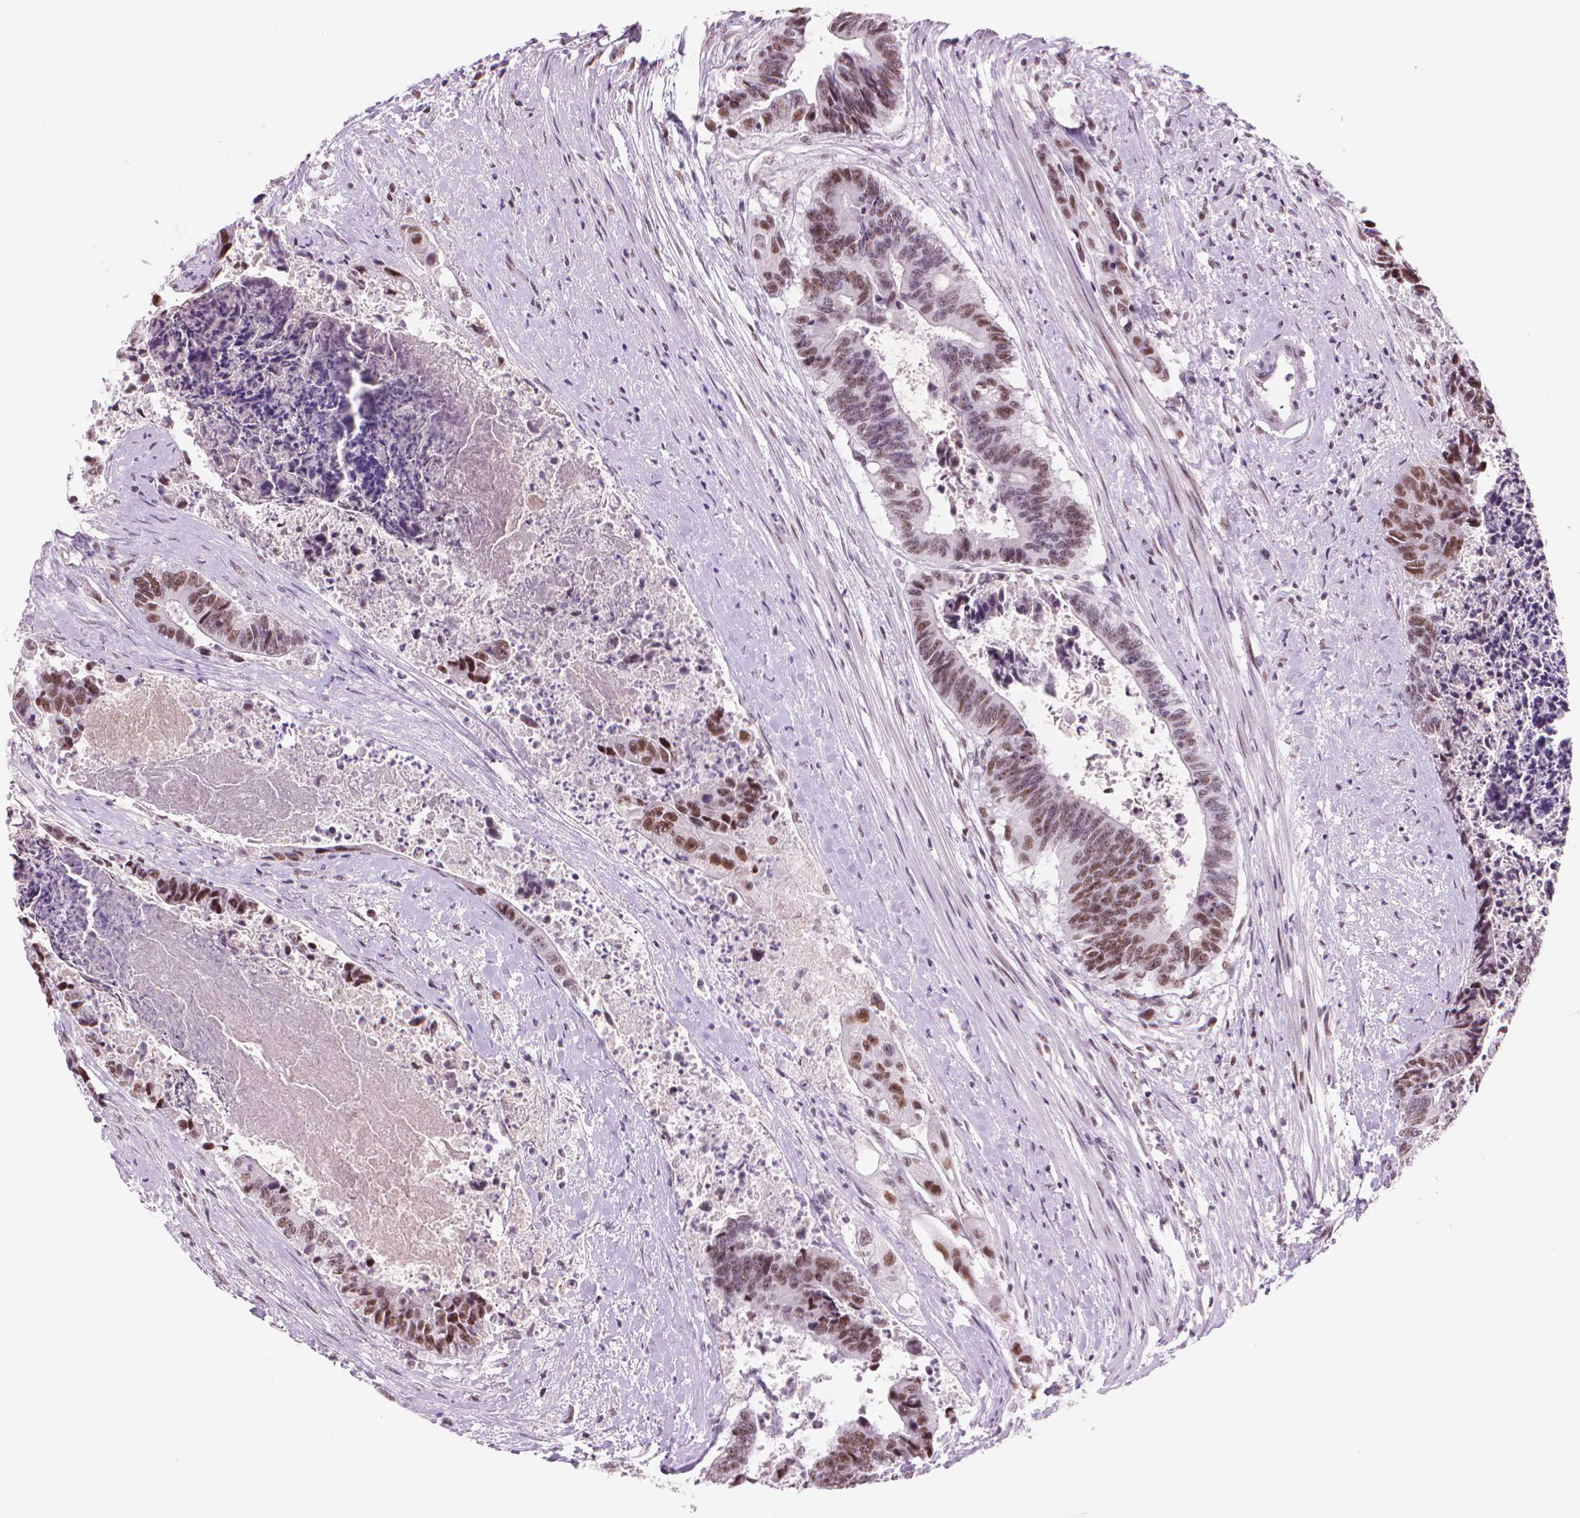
{"staining": {"intensity": "moderate", "quantity": ">75%", "location": "nuclear"}, "tissue": "colorectal cancer", "cell_type": "Tumor cells", "image_type": "cancer", "snomed": [{"axis": "morphology", "description": "Adenocarcinoma, NOS"}, {"axis": "topography", "description": "Rectum"}], "caption": "Colorectal cancer tissue reveals moderate nuclear expression in about >75% of tumor cells, visualized by immunohistochemistry. The staining is performed using DAB brown chromogen to label protein expression. The nuclei are counter-stained blue using hematoxylin.", "gene": "POLR3D", "patient": {"sex": "male", "age": 54}}